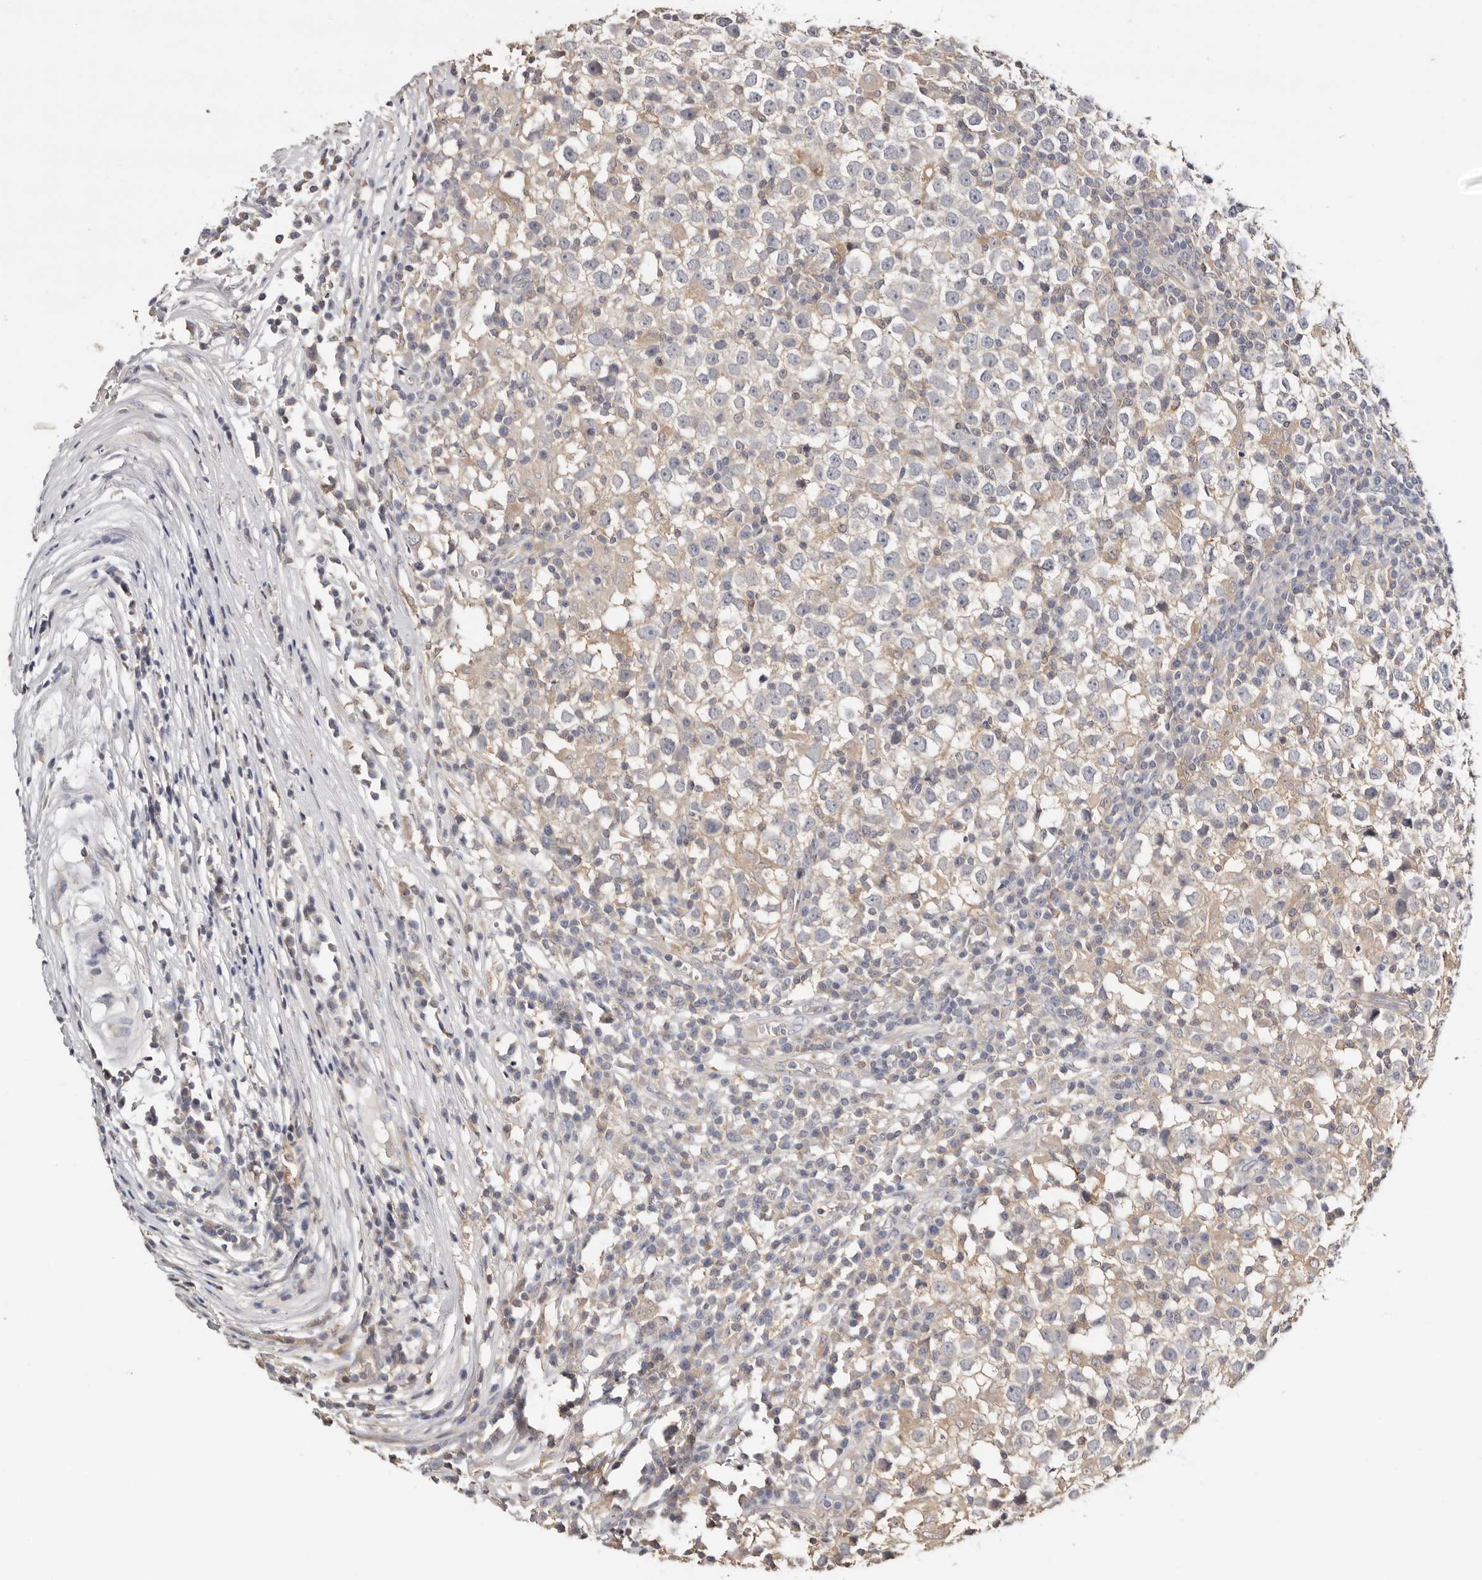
{"staining": {"intensity": "weak", "quantity": ">75%", "location": "cytoplasmic/membranous"}, "tissue": "testis cancer", "cell_type": "Tumor cells", "image_type": "cancer", "snomed": [{"axis": "morphology", "description": "Seminoma, NOS"}, {"axis": "topography", "description": "Testis"}], "caption": "Protein expression analysis of human testis seminoma reveals weak cytoplasmic/membranous positivity in approximately >75% of tumor cells.", "gene": "S100A14", "patient": {"sex": "male", "age": 65}}